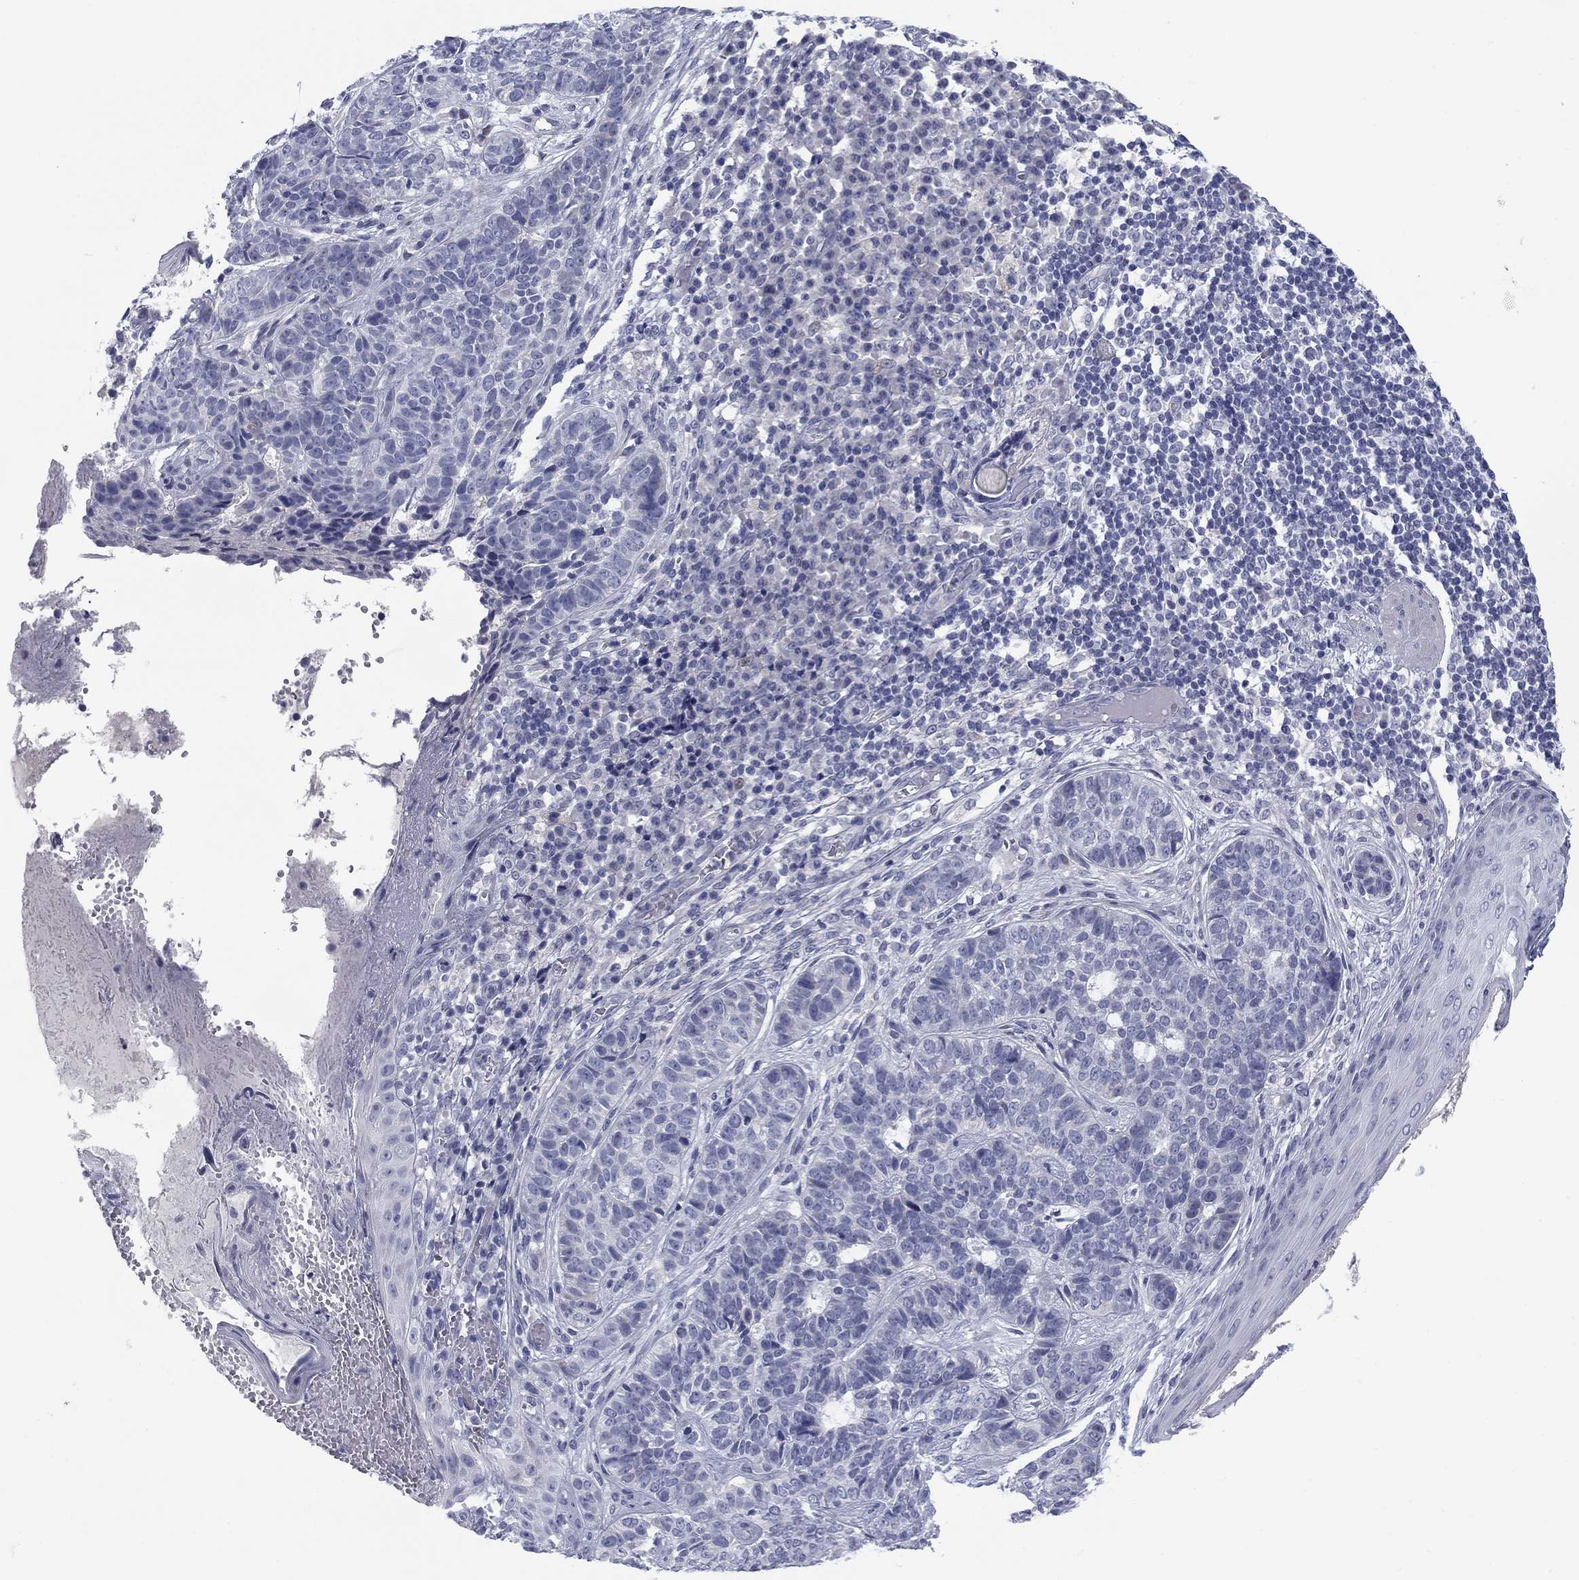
{"staining": {"intensity": "negative", "quantity": "none", "location": "none"}, "tissue": "skin cancer", "cell_type": "Tumor cells", "image_type": "cancer", "snomed": [{"axis": "morphology", "description": "Basal cell carcinoma"}, {"axis": "topography", "description": "Skin"}], "caption": "DAB (3,3'-diaminobenzidine) immunohistochemical staining of skin cancer shows no significant staining in tumor cells. (DAB immunohistochemistry with hematoxylin counter stain).", "gene": "CALB1", "patient": {"sex": "female", "age": 69}}